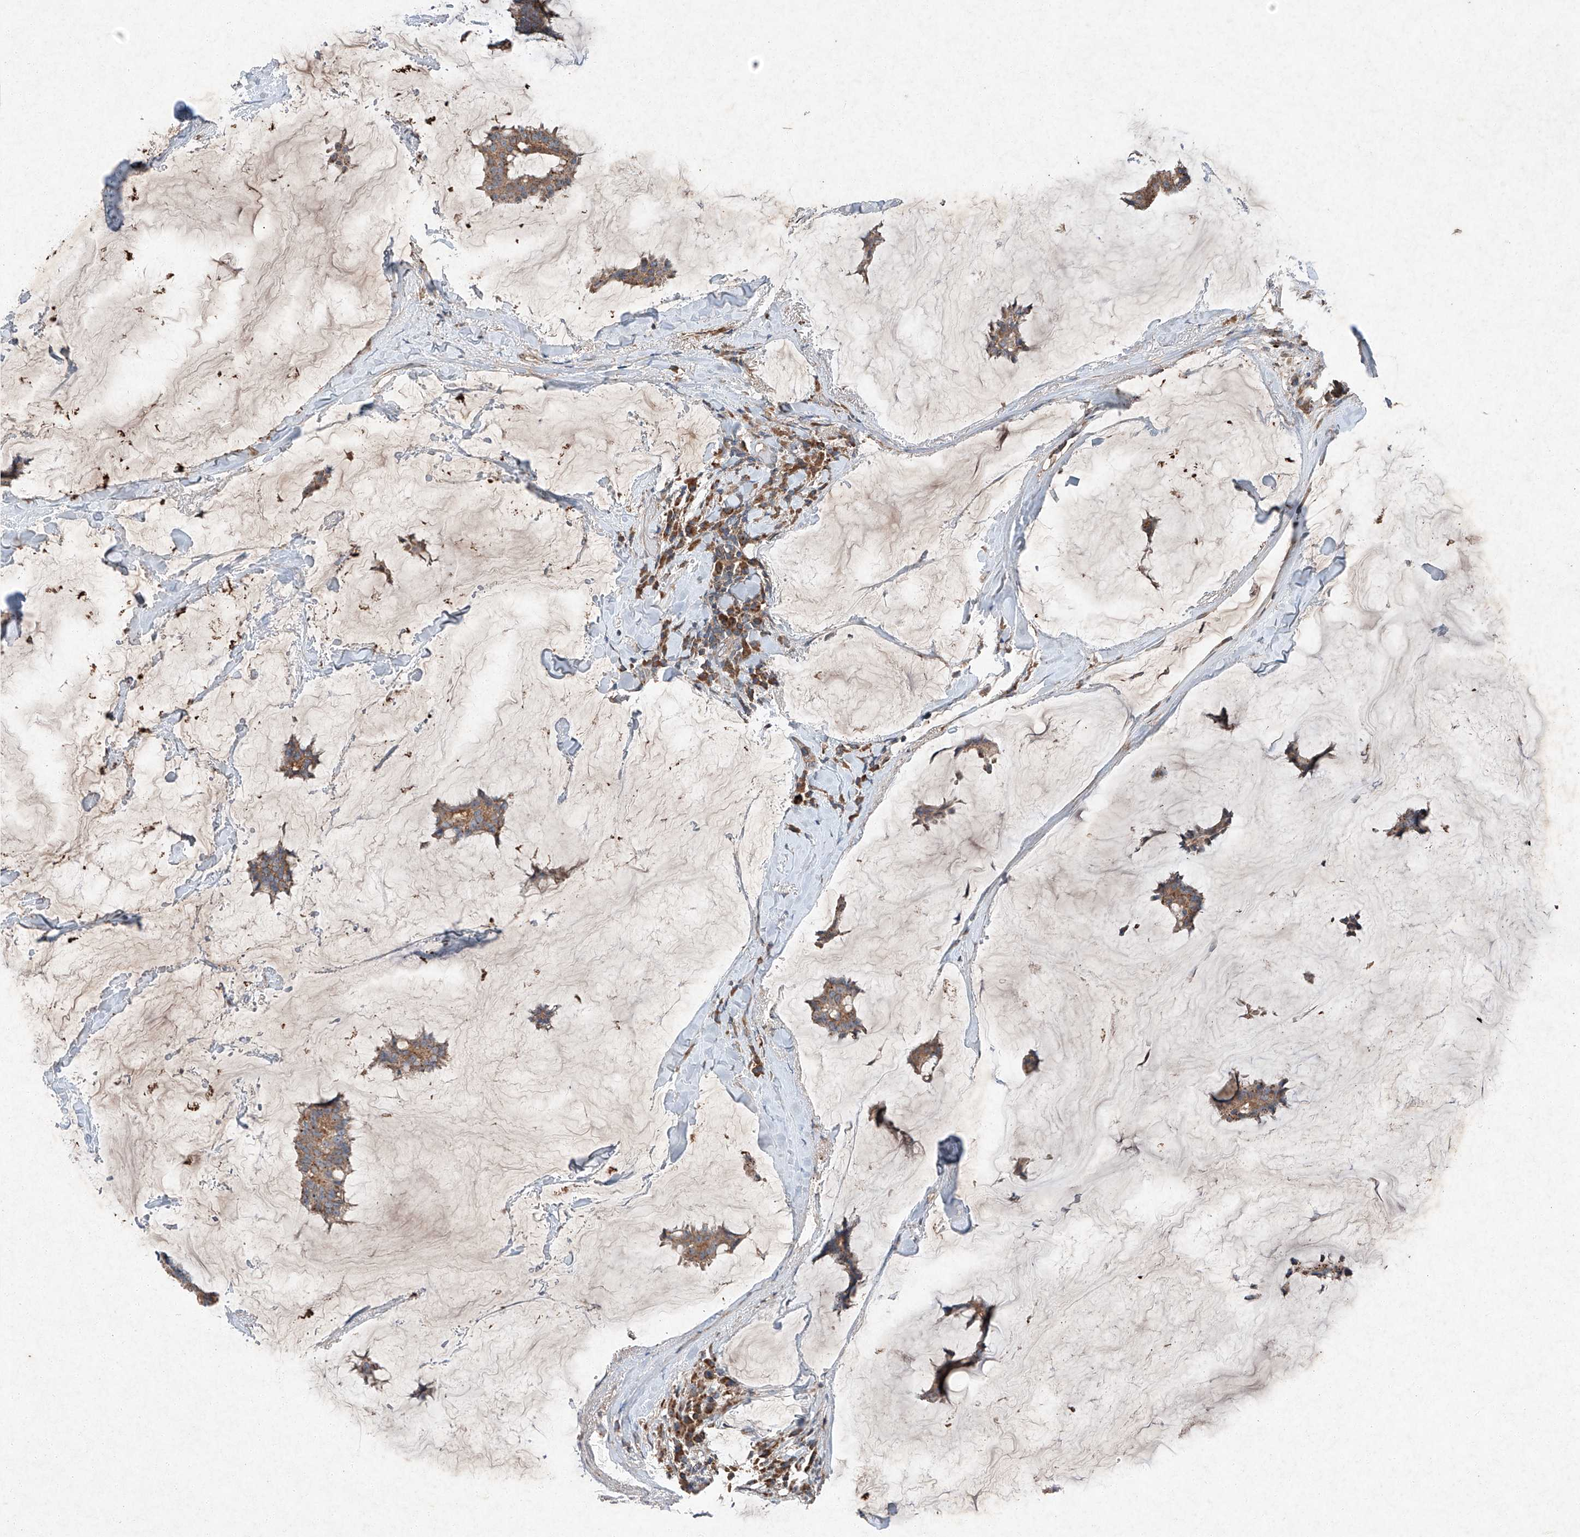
{"staining": {"intensity": "moderate", "quantity": ">75%", "location": "cytoplasmic/membranous"}, "tissue": "breast cancer", "cell_type": "Tumor cells", "image_type": "cancer", "snomed": [{"axis": "morphology", "description": "Duct carcinoma"}, {"axis": "topography", "description": "Breast"}], "caption": "A medium amount of moderate cytoplasmic/membranous staining is appreciated in about >75% of tumor cells in breast cancer tissue.", "gene": "RUSC1", "patient": {"sex": "female", "age": 93}}